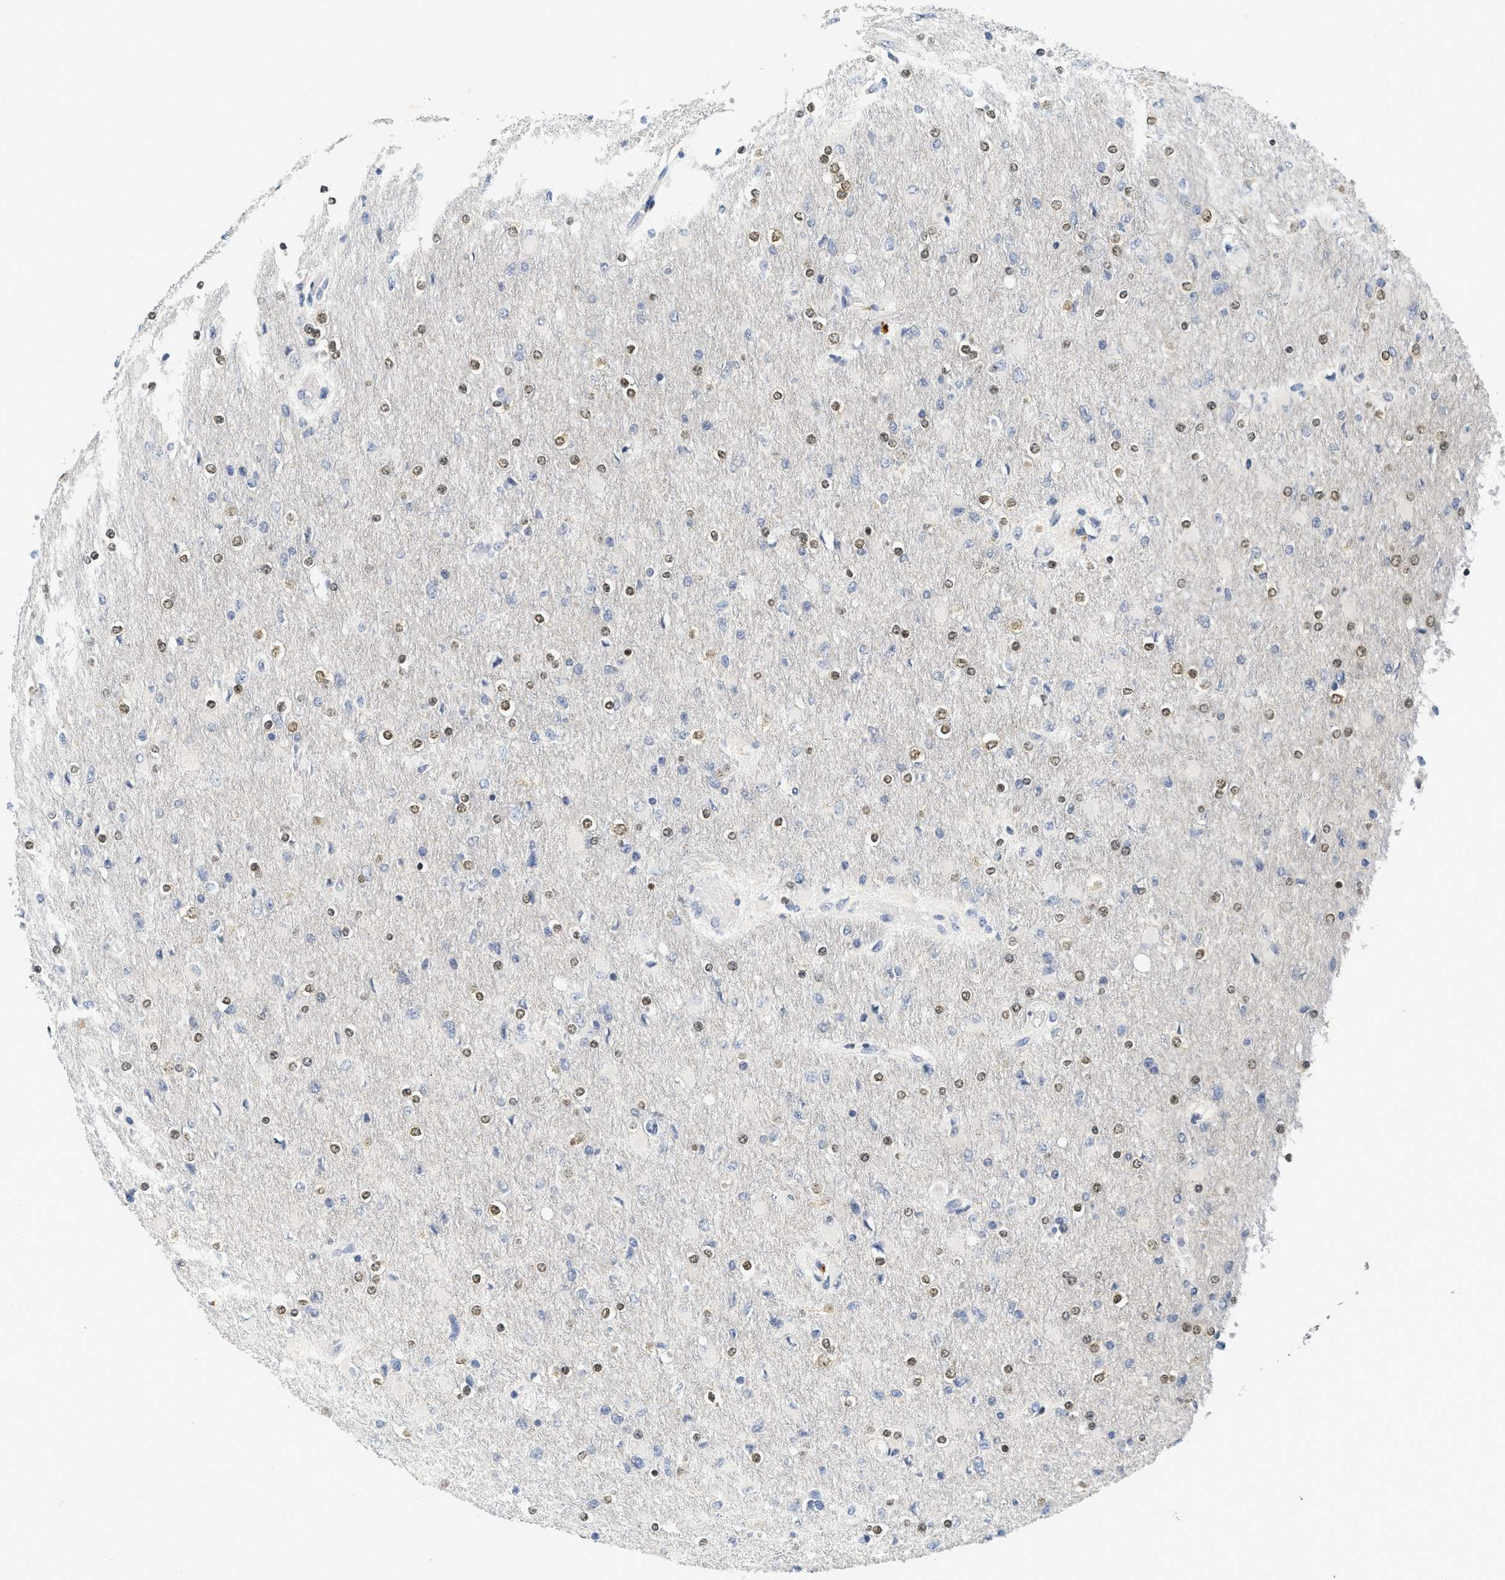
{"staining": {"intensity": "moderate", "quantity": "25%-75%", "location": "nuclear"}, "tissue": "glioma", "cell_type": "Tumor cells", "image_type": "cancer", "snomed": [{"axis": "morphology", "description": "Glioma, malignant, High grade"}, {"axis": "topography", "description": "Cerebral cortex"}], "caption": "Human malignant glioma (high-grade) stained with a protein marker displays moderate staining in tumor cells.", "gene": "MZF1", "patient": {"sex": "female", "age": 36}}